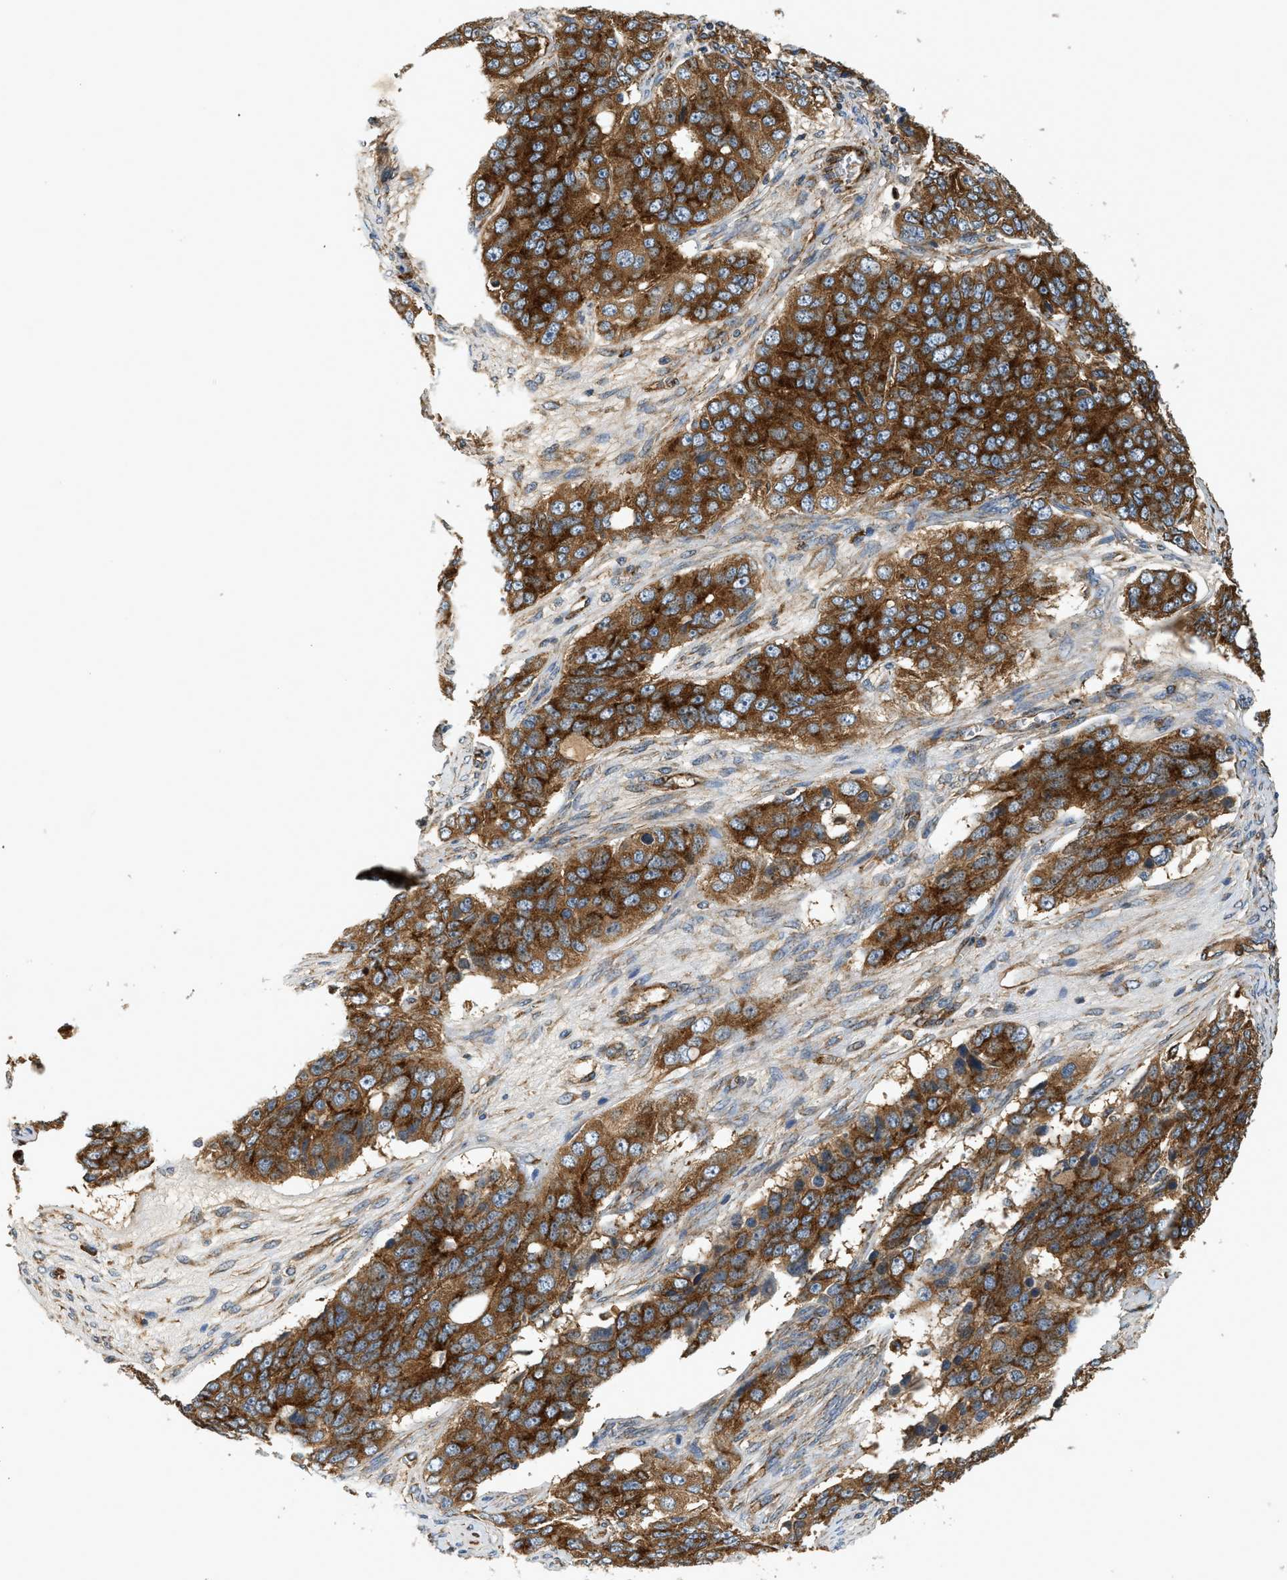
{"staining": {"intensity": "strong", "quantity": ">75%", "location": "cytoplasmic/membranous"}, "tissue": "ovarian cancer", "cell_type": "Tumor cells", "image_type": "cancer", "snomed": [{"axis": "morphology", "description": "Carcinoma, endometroid"}, {"axis": "topography", "description": "Ovary"}], "caption": "Tumor cells demonstrate high levels of strong cytoplasmic/membranous staining in approximately >75% of cells in endometroid carcinoma (ovarian).", "gene": "HIP1", "patient": {"sex": "female", "age": 51}}